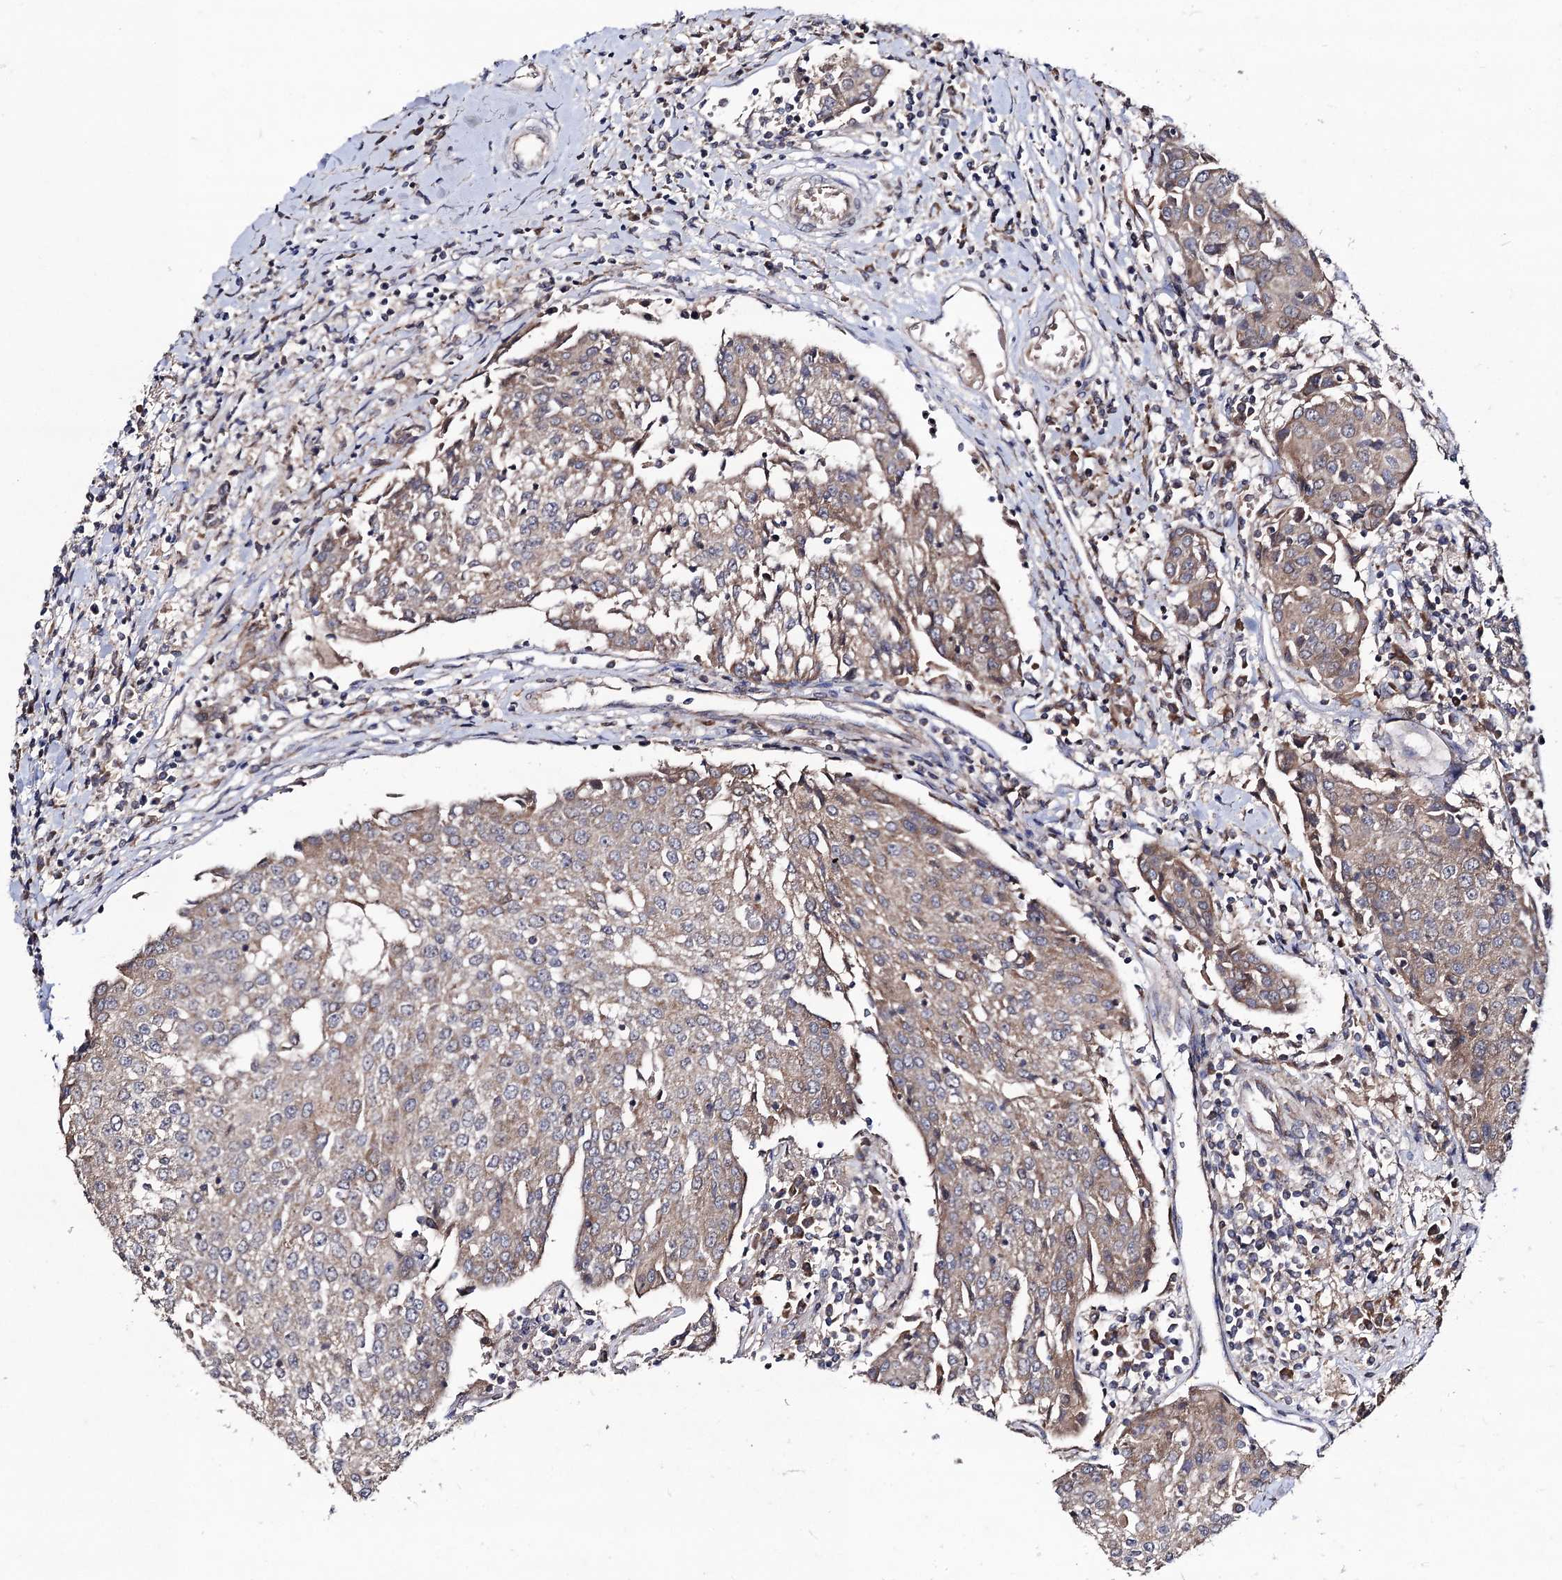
{"staining": {"intensity": "weak", "quantity": ">75%", "location": "cytoplasmic/membranous"}, "tissue": "urothelial cancer", "cell_type": "Tumor cells", "image_type": "cancer", "snomed": [{"axis": "morphology", "description": "Urothelial carcinoma, High grade"}, {"axis": "topography", "description": "Urinary bladder"}], "caption": "The immunohistochemical stain highlights weak cytoplasmic/membranous positivity in tumor cells of urothelial cancer tissue.", "gene": "VPS37D", "patient": {"sex": "female", "age": 85}}